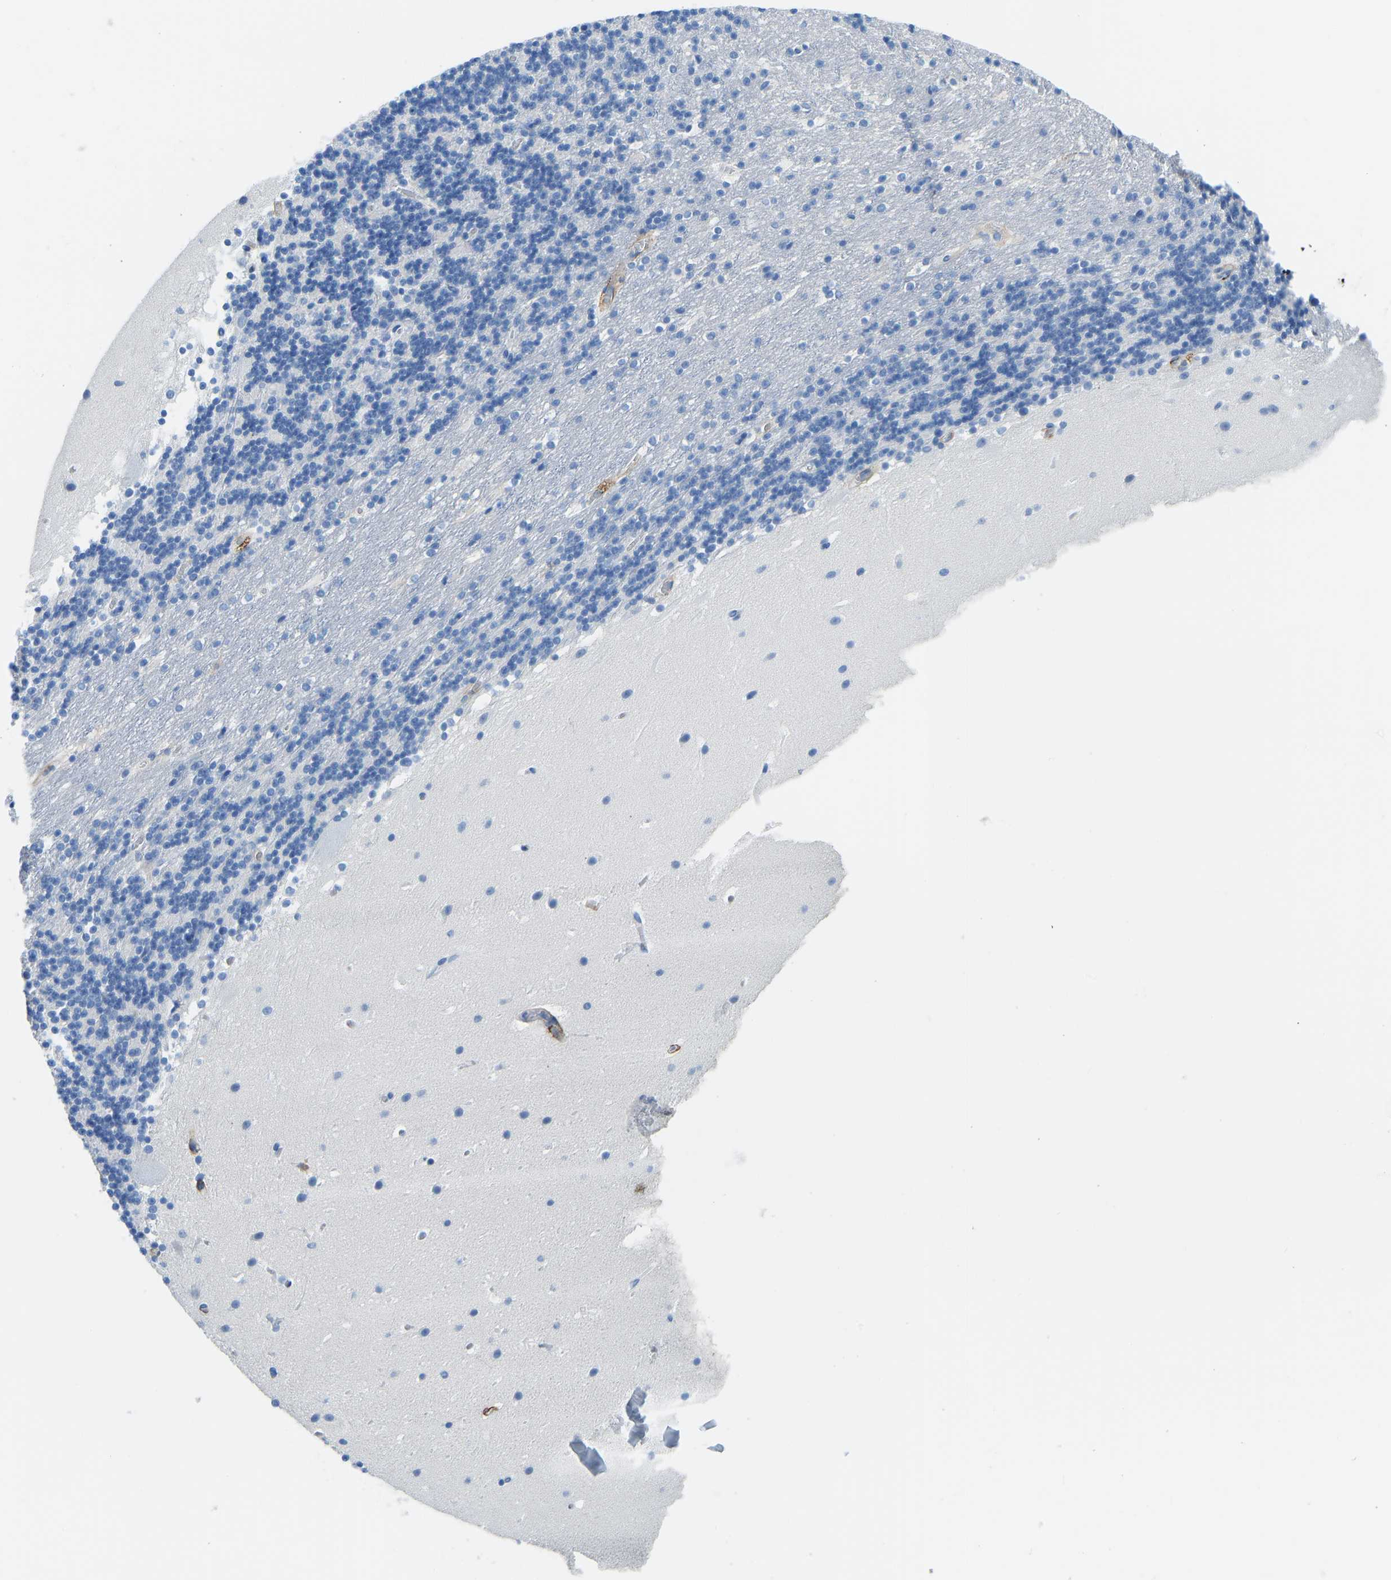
{"staining": {"intensity": "negative", "quantity": "none", "location": "none"}, "tissue": "cerebellum", "cell_type": "Cells in granular layer", "image_type": "normal", "snomed": [{"axis": "morphology", "description": "Normal tissue, NOS"}, {"axis": "topography", "description": "Cerebellum"}], "caption": "The image reveals no significant positivity in cells in granular layer of cerebellum. Nuclei are stained in blue.", "gene": "COL15A1", "patient": {"sex": "male", "age": 45}}